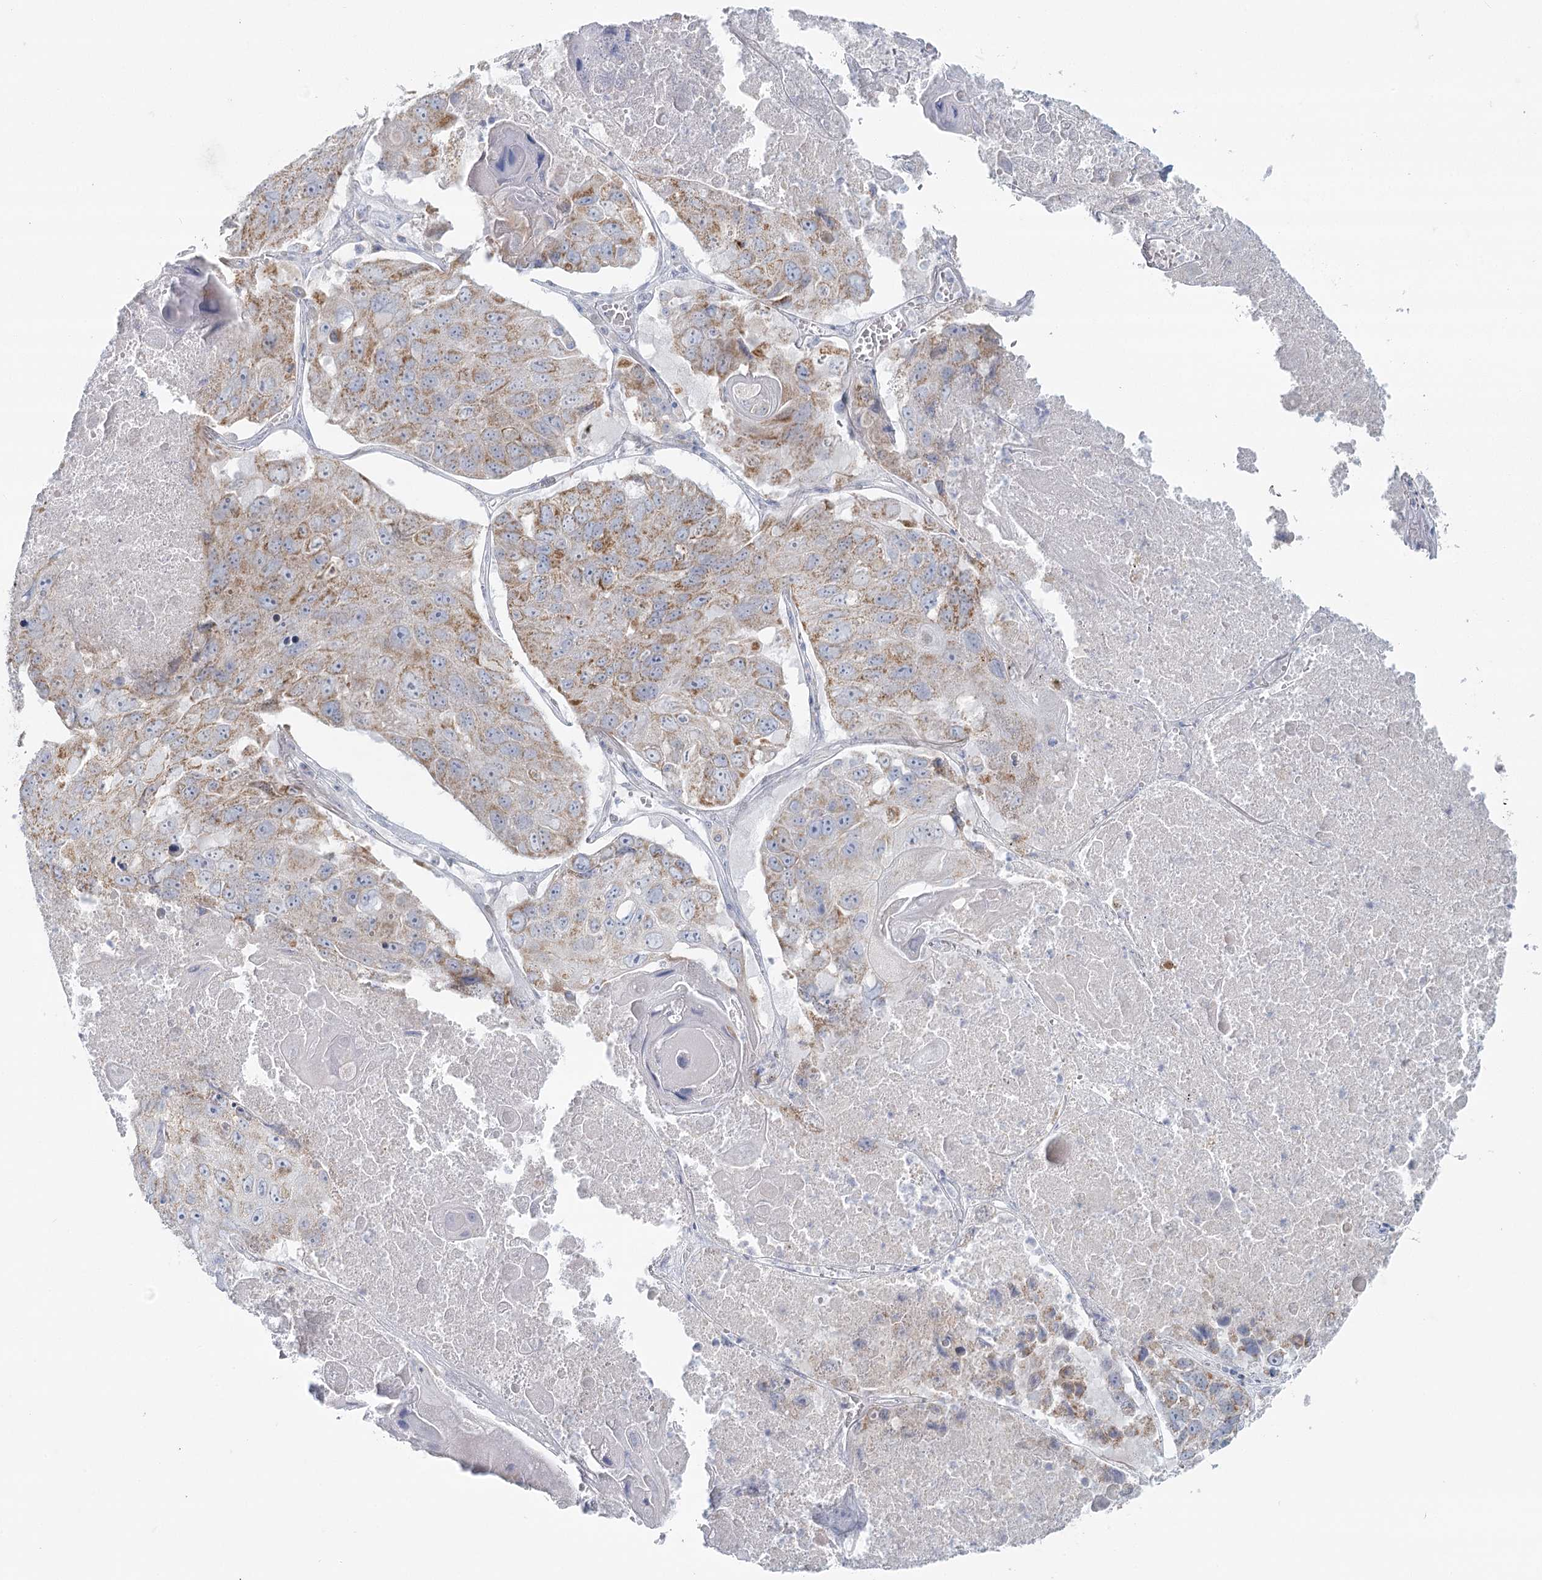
{"staining": {"intensity": "moderate", "quantity": "<25%", "location": "cytoplasmic/membranous"}, "tissue": "lung cancer", "cell_type": "Tumor cells", "image_type": "cancer", "snomed": [{"axis": "morphology", "description": "Squamous cell carcinoma, NOS"}, {"axis": "topography", "description": "Lung"}], "caption": "The immunohistochemical stain highlights moderate cytoplasmic/membranous positivity in tumor cells of lung cancer (squamous cell carcinoma) tissue.", "gene": "BPHL", "patient": {"sex": "male", "age": 61}}